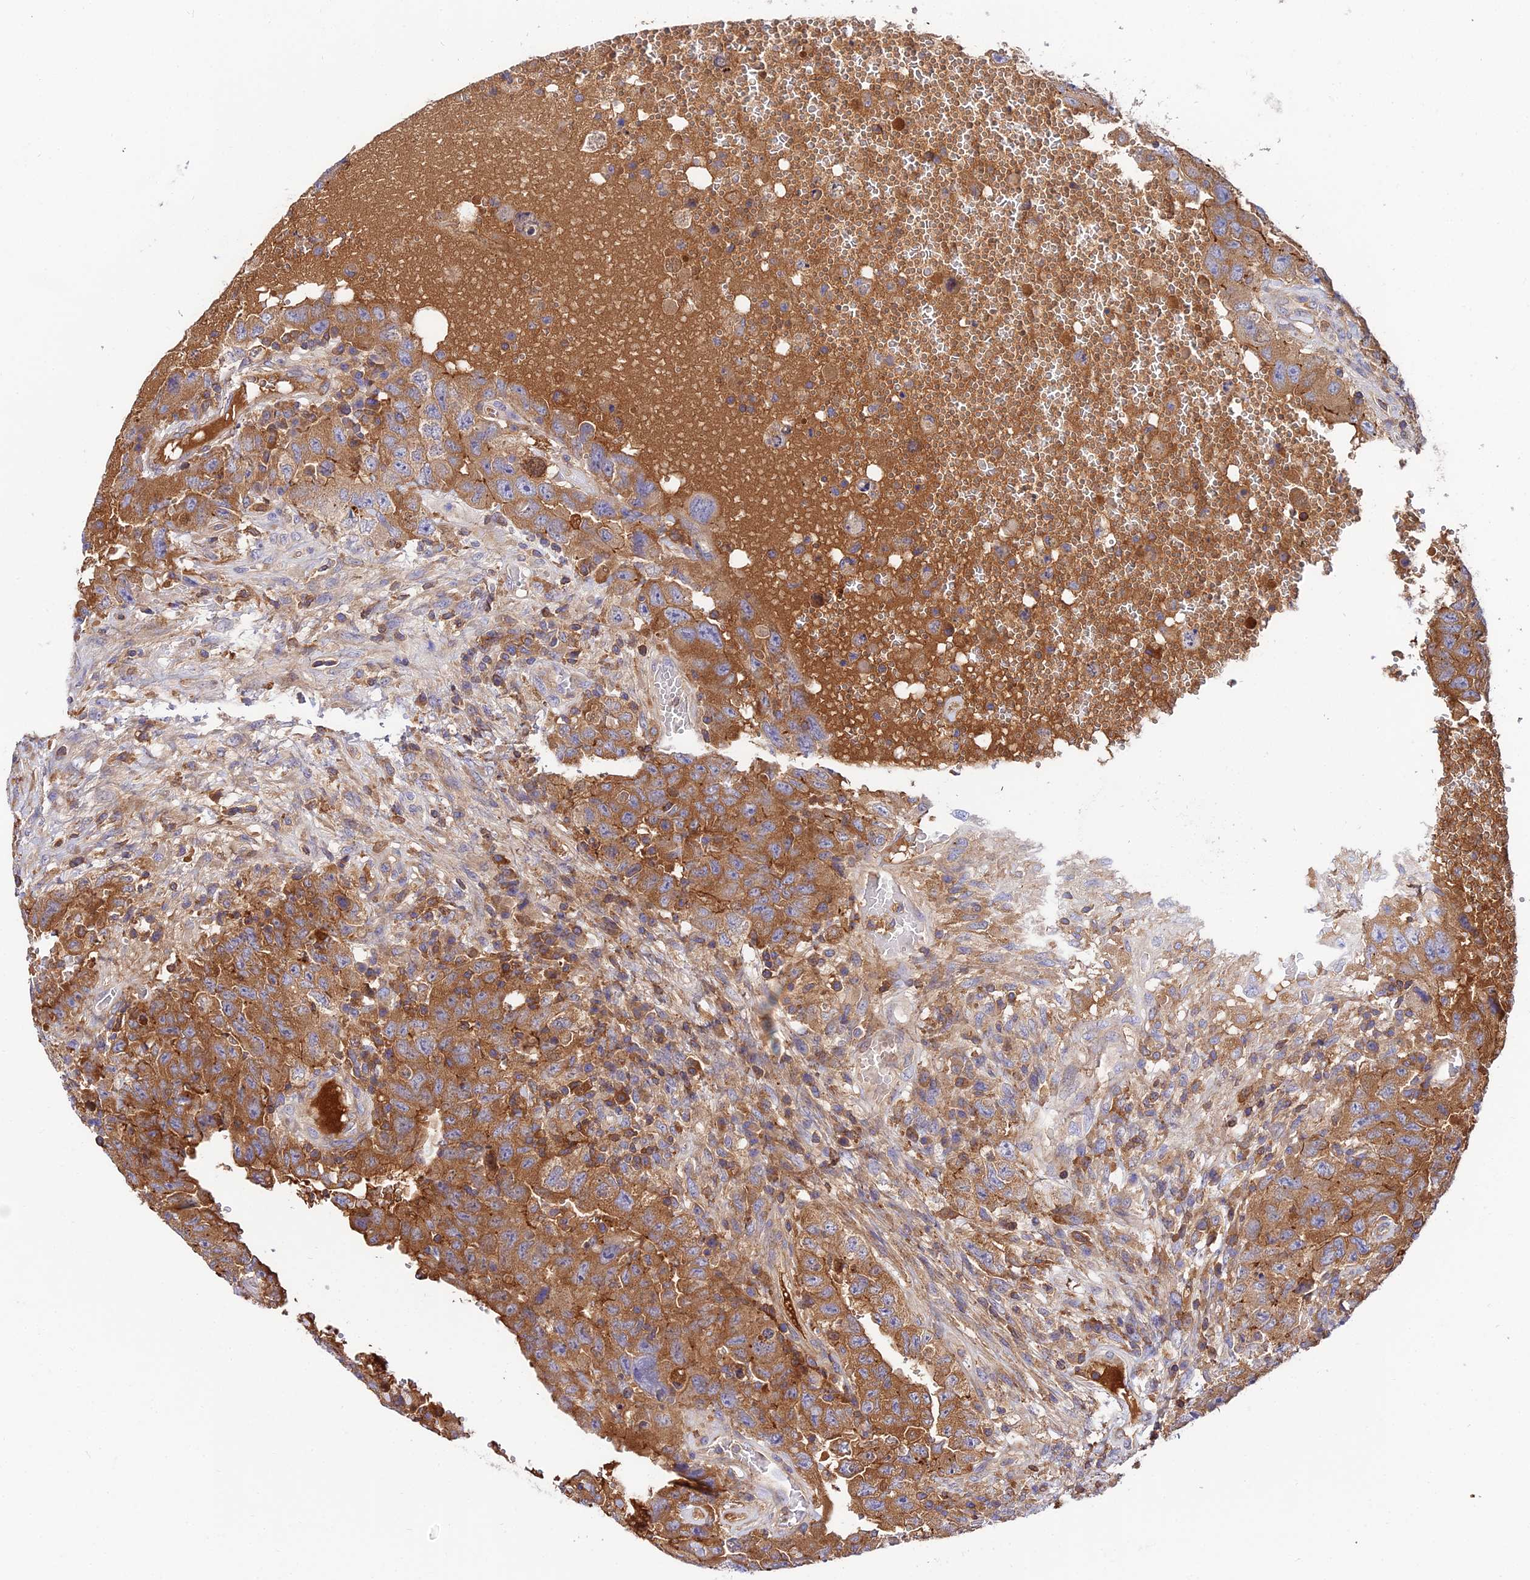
{"staining": {"intensity": "moderate", "quantity": ">75%", "location": "cytoplasmic/membranous"}, "tissue": "testis cancer", "cell_type": "Tumor cells", "image_type": "cancer", "snomed": [{"axis": "morphology", "description": "Carcinoma, Embryonal, NOS"}, {"axis": "topography", "description": "Testis"}], "caption": "Brown immunohistochemical staining in testis cancer demonstrates moderate cytoplasmic/membranous staining in approximately >75% of tumor cells. The staining was performed using DAB, with brown indicating positive protein expression. Nuclei are stained blue with hematoxylin.", "gene": "PYM1", "patient": {"sex": "male", "age": 26}}